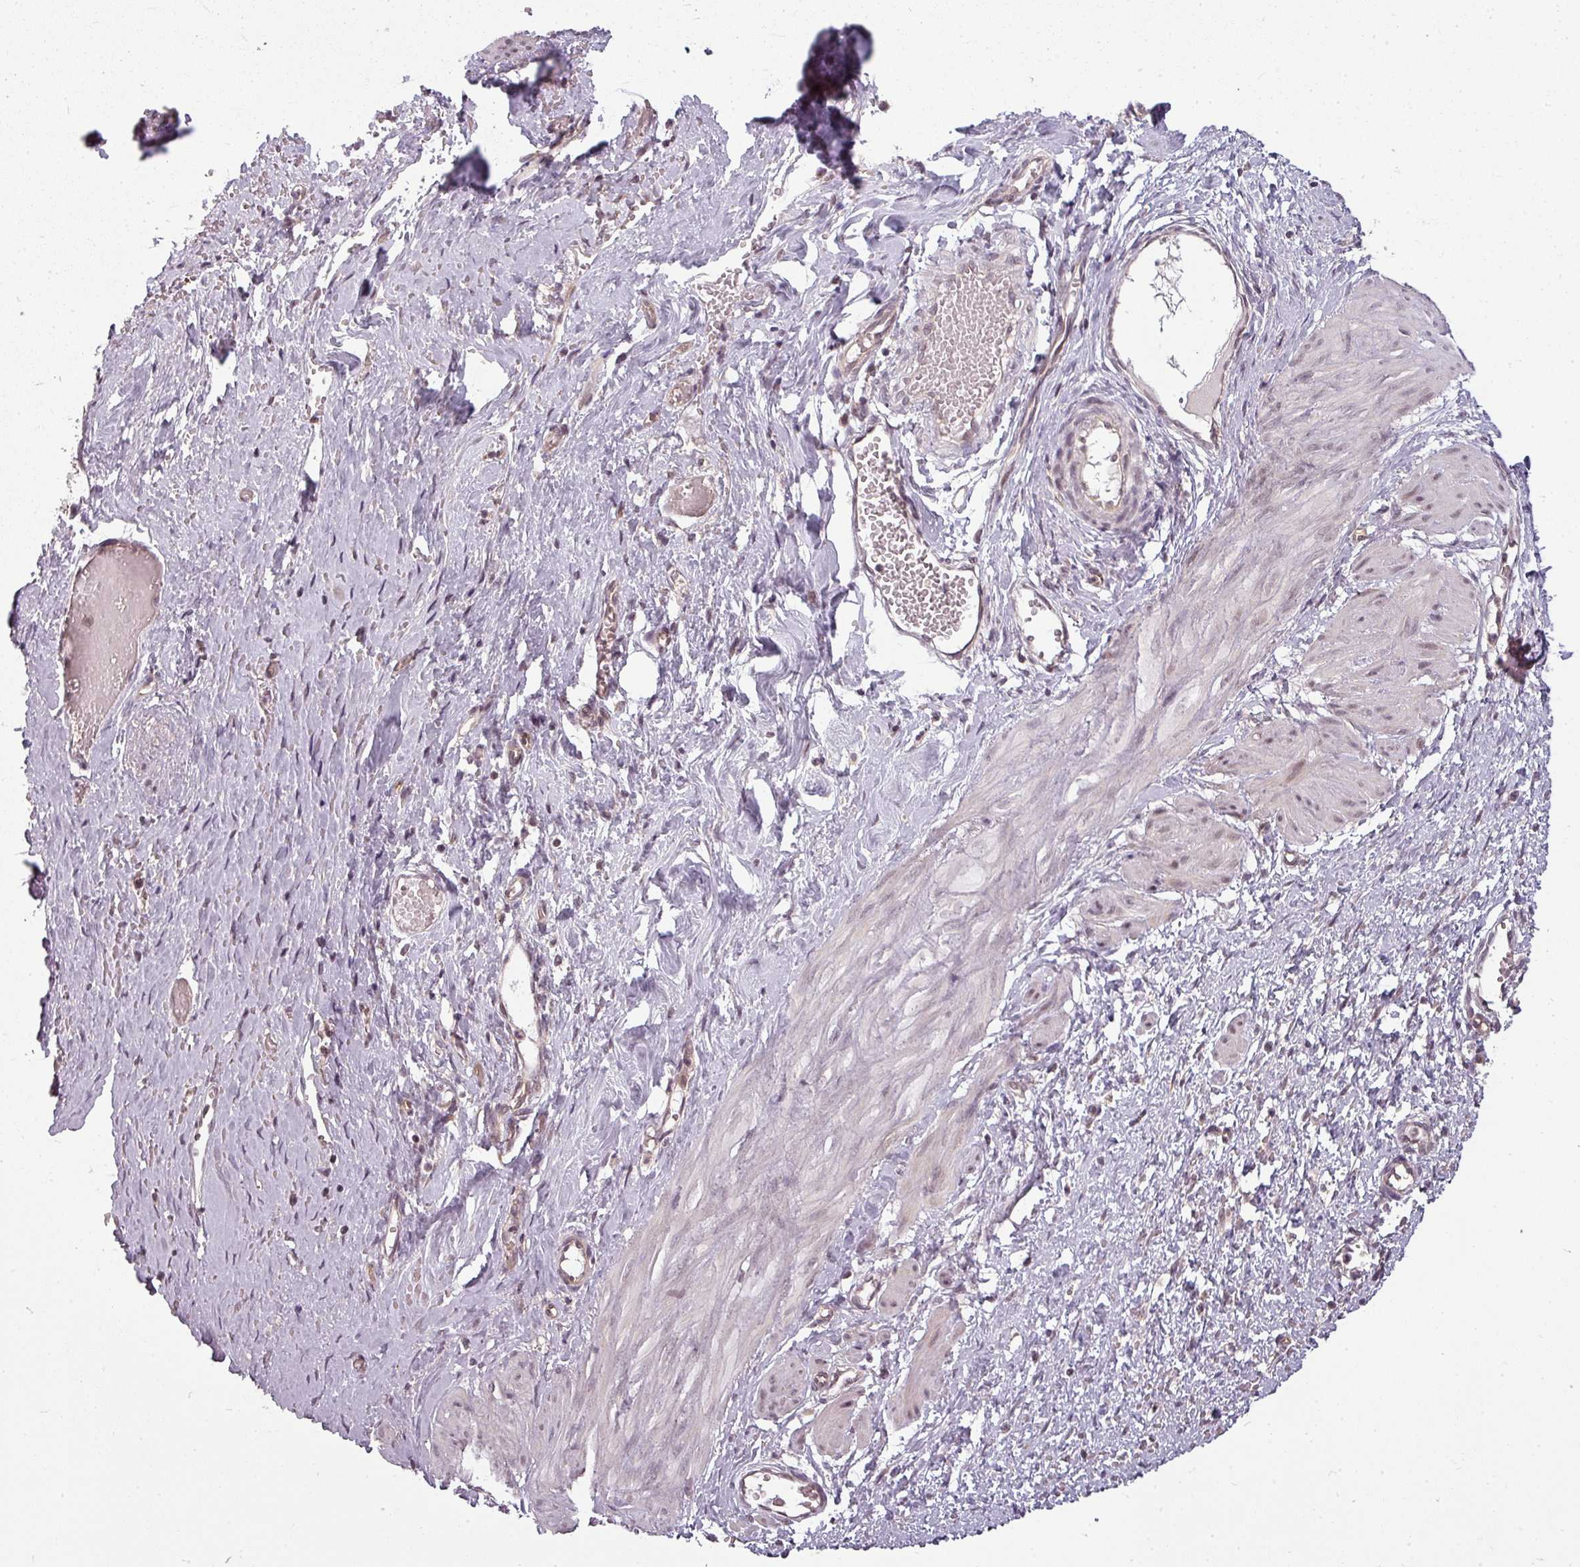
{"staining": {"intensity": "weak", "quantity": "25%-75%", "location": "nuclear"}, "tissue": "smooth muscle", "cell_type": "Smooth muscle cells", "image_type": "normal", "snomed": [{"axis": "morphology", "description": "Normal tissue, NOS"}, {"axis": "topography", "description": "Endometrium"}], "caption": "Weak nuclear protein positivity is present in approximately 25%-75% of smooth muscle cells in smooth muscle. (DAB = brown stain, brightfield microscopy at high magnification).", "gene": "CLIC1", "patient": {"sex": "female", "age": 33}}